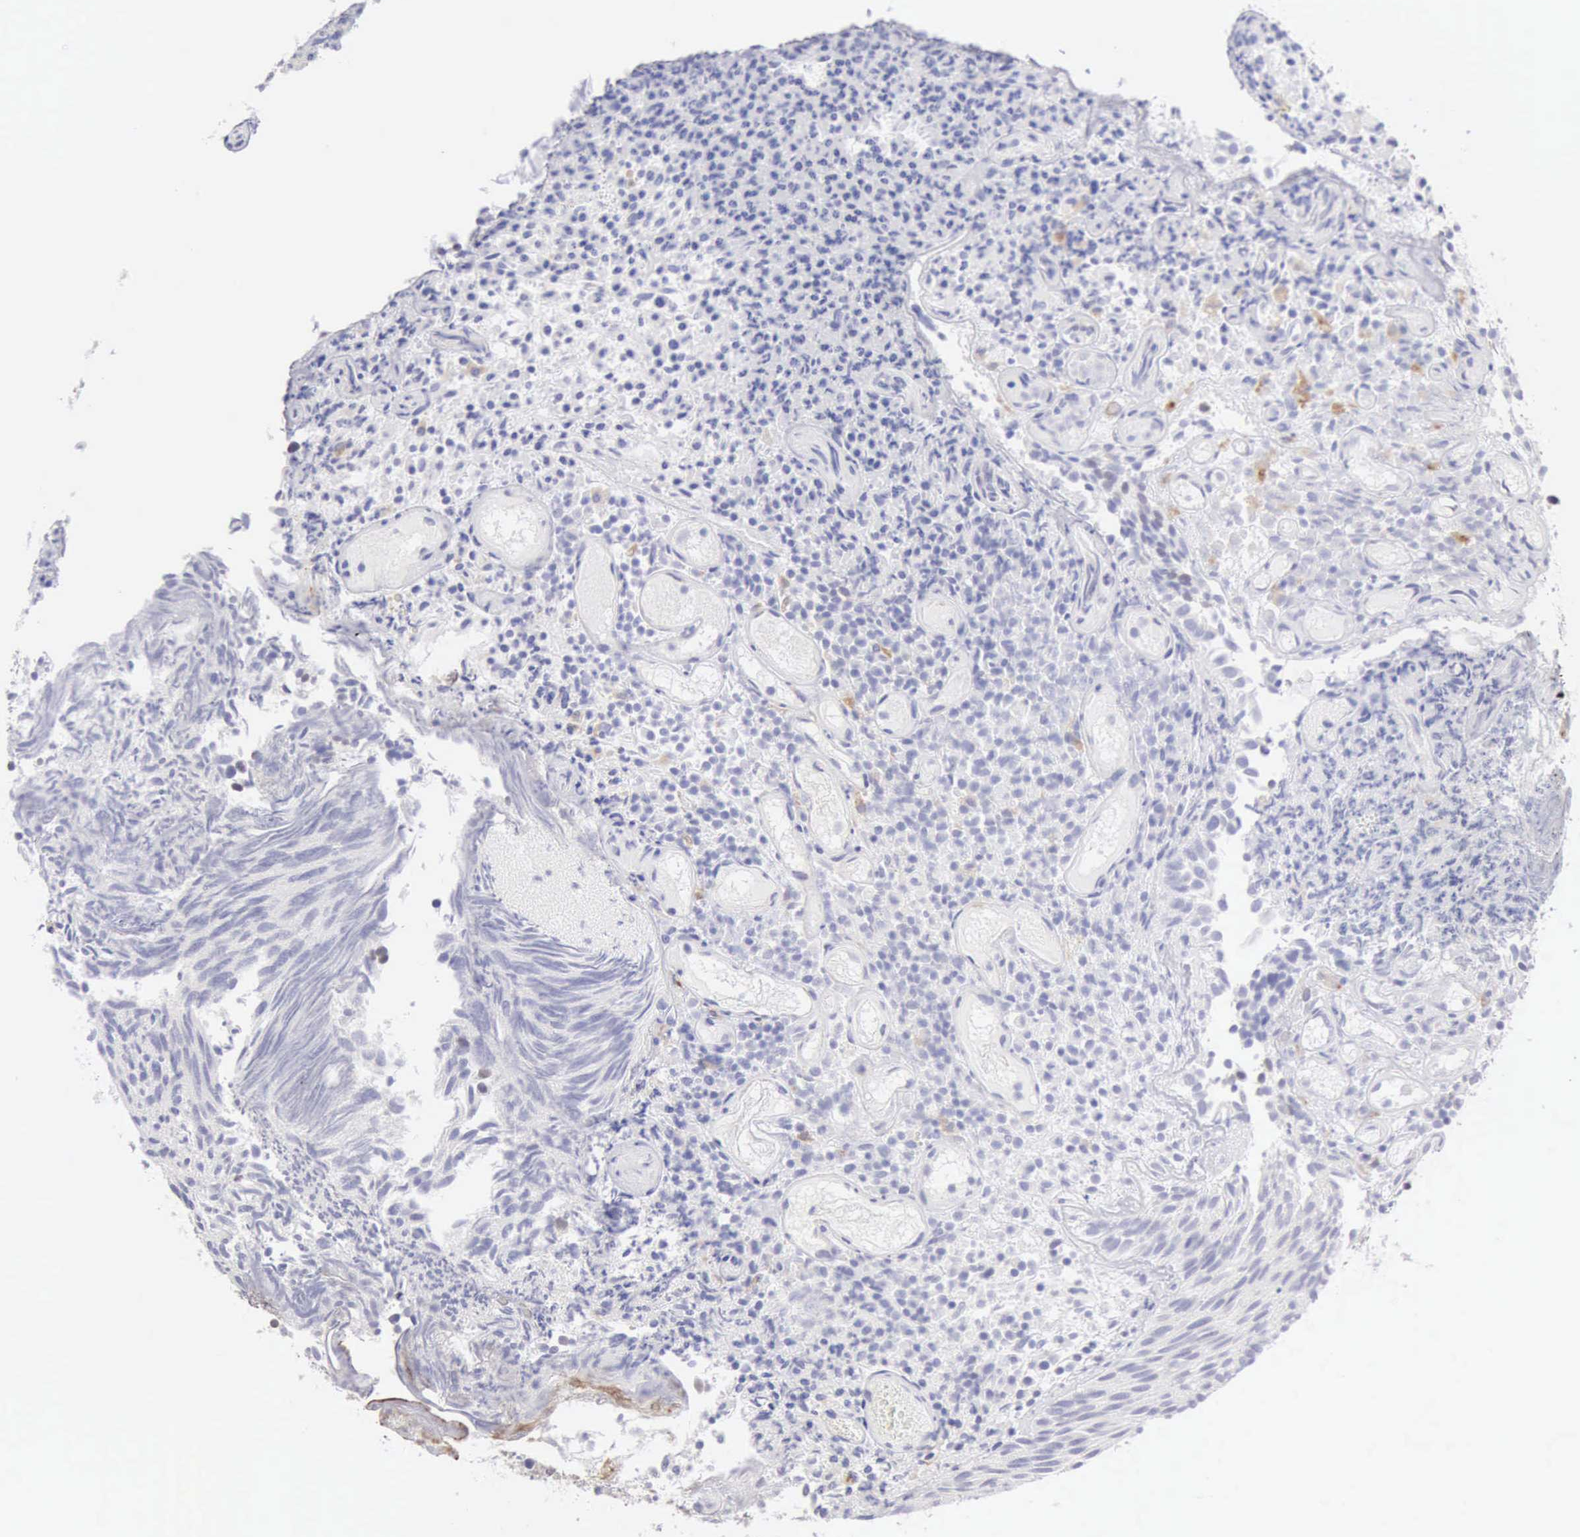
{"staining": {"intensity": "negative", "quantity": "none", "location": "none"}, "tissue": "urothelial cancer", "cell_type": "Tumor cells", "image_type": "cancer", "snomed": [{"axis": "morphology", "description": "Urothelial carcinoma, Low grade"}, {"axis": "topography", "description": "Urinary bladder"}], "caption": "DAB immunohistochemical staining of human urothelial cancer shows no significant positivity in tumor cells.", "gene": "RNASE1", "patient": {"sex": "male", "age": 85}}